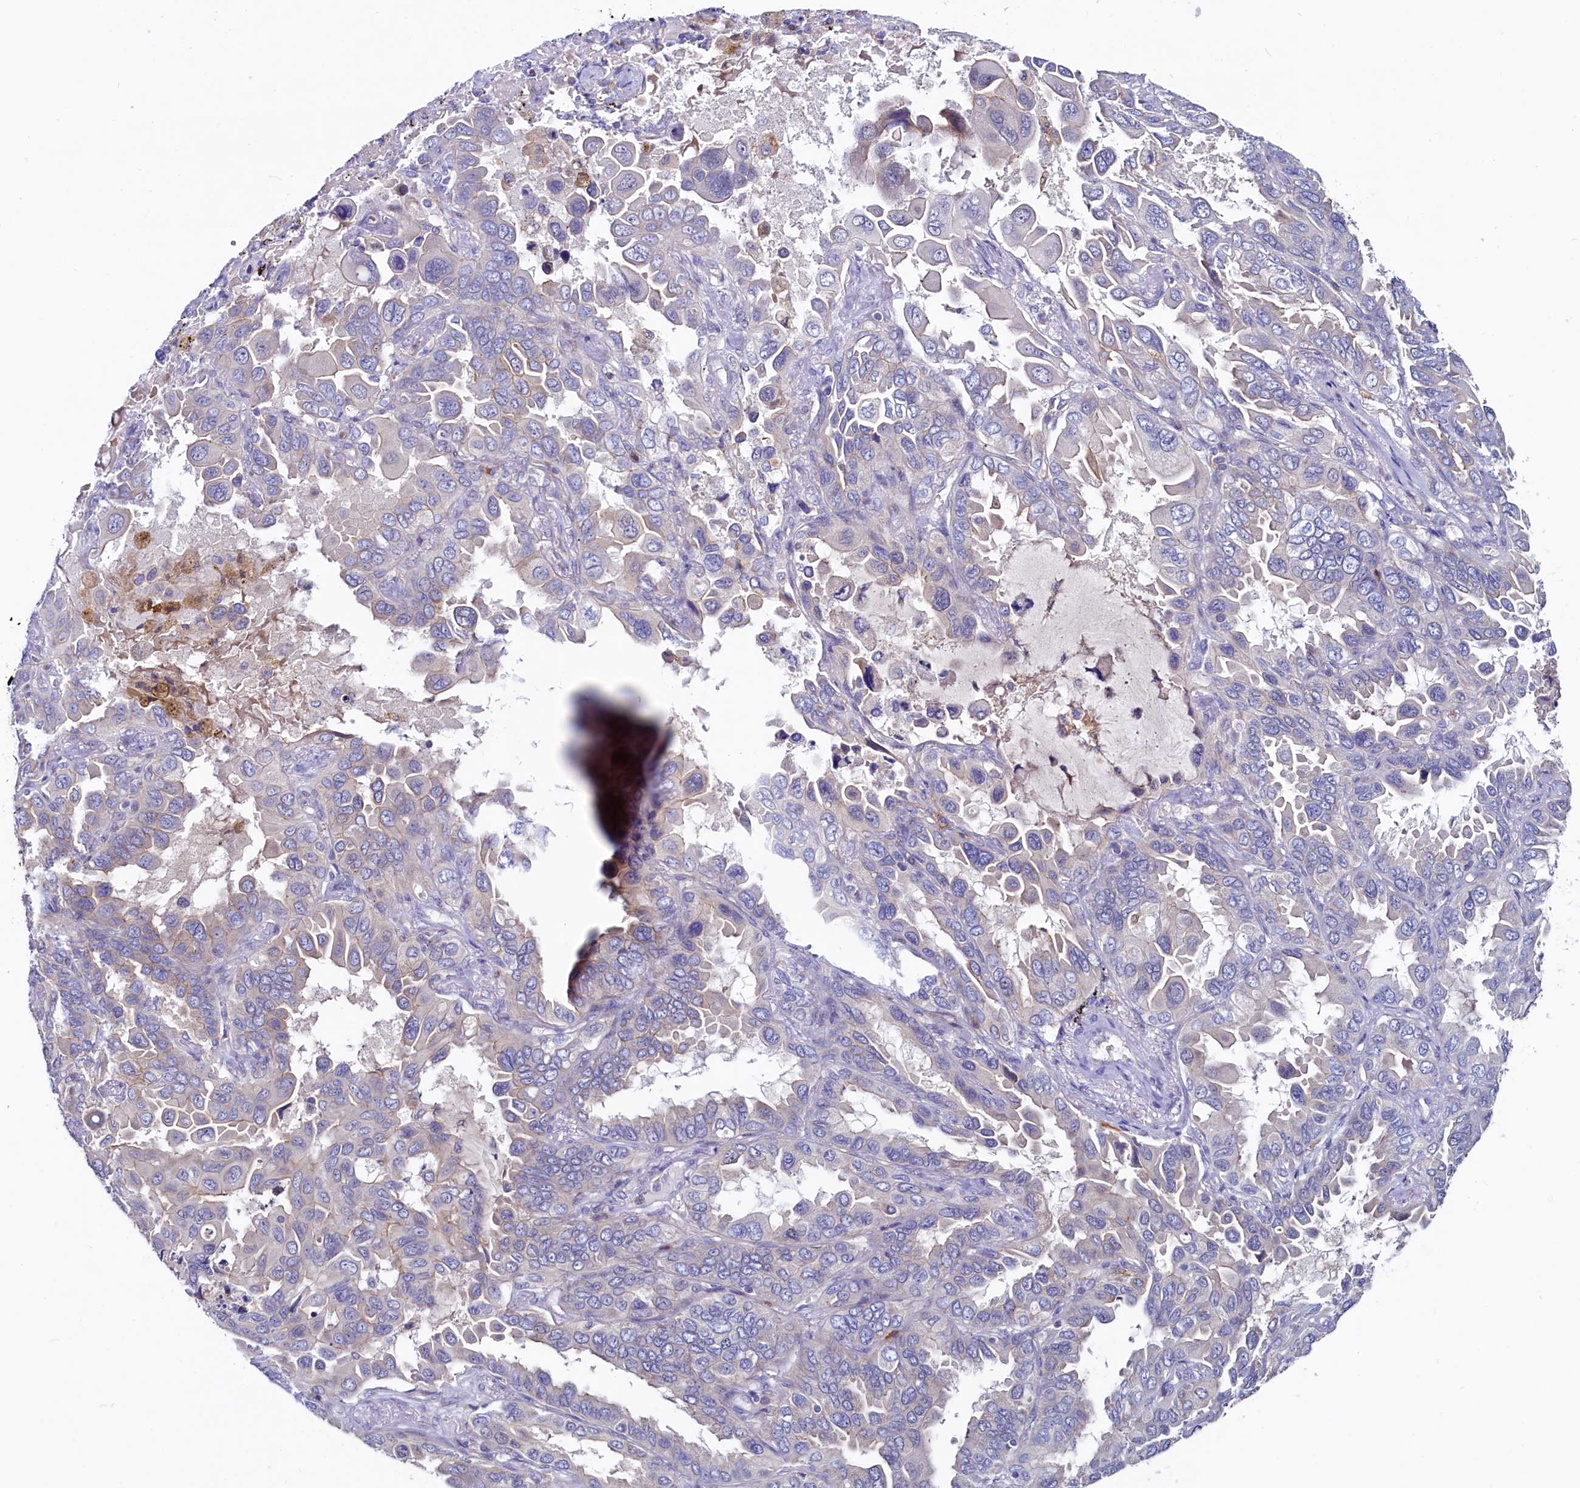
{"staining": {"intensity": "weak", "quantity": "<25%", "location": "cytoplasmic/membranous"}, "tissue": "lung cancer", "cell_type": "Tumor cells", "image_type": "cancer", "snomed": [{"axis": "morphology", "description": "Adenocarcinoma, NOS"}, {"axis": "topography", "description": "Lung"}], "caption": "High power microscopy photomicrograph of an IHC histopathology image of lung cancer, revealing no significant positivity in tumor cells. (Stains: DAB (3,3'-diaminobenzidine) IHC with hematoxylin counter stain, Microscopy: brightfield microscopy at high magnification).", "gene": "ASTE1", "patient": {"sex": "male", "age": 64}}